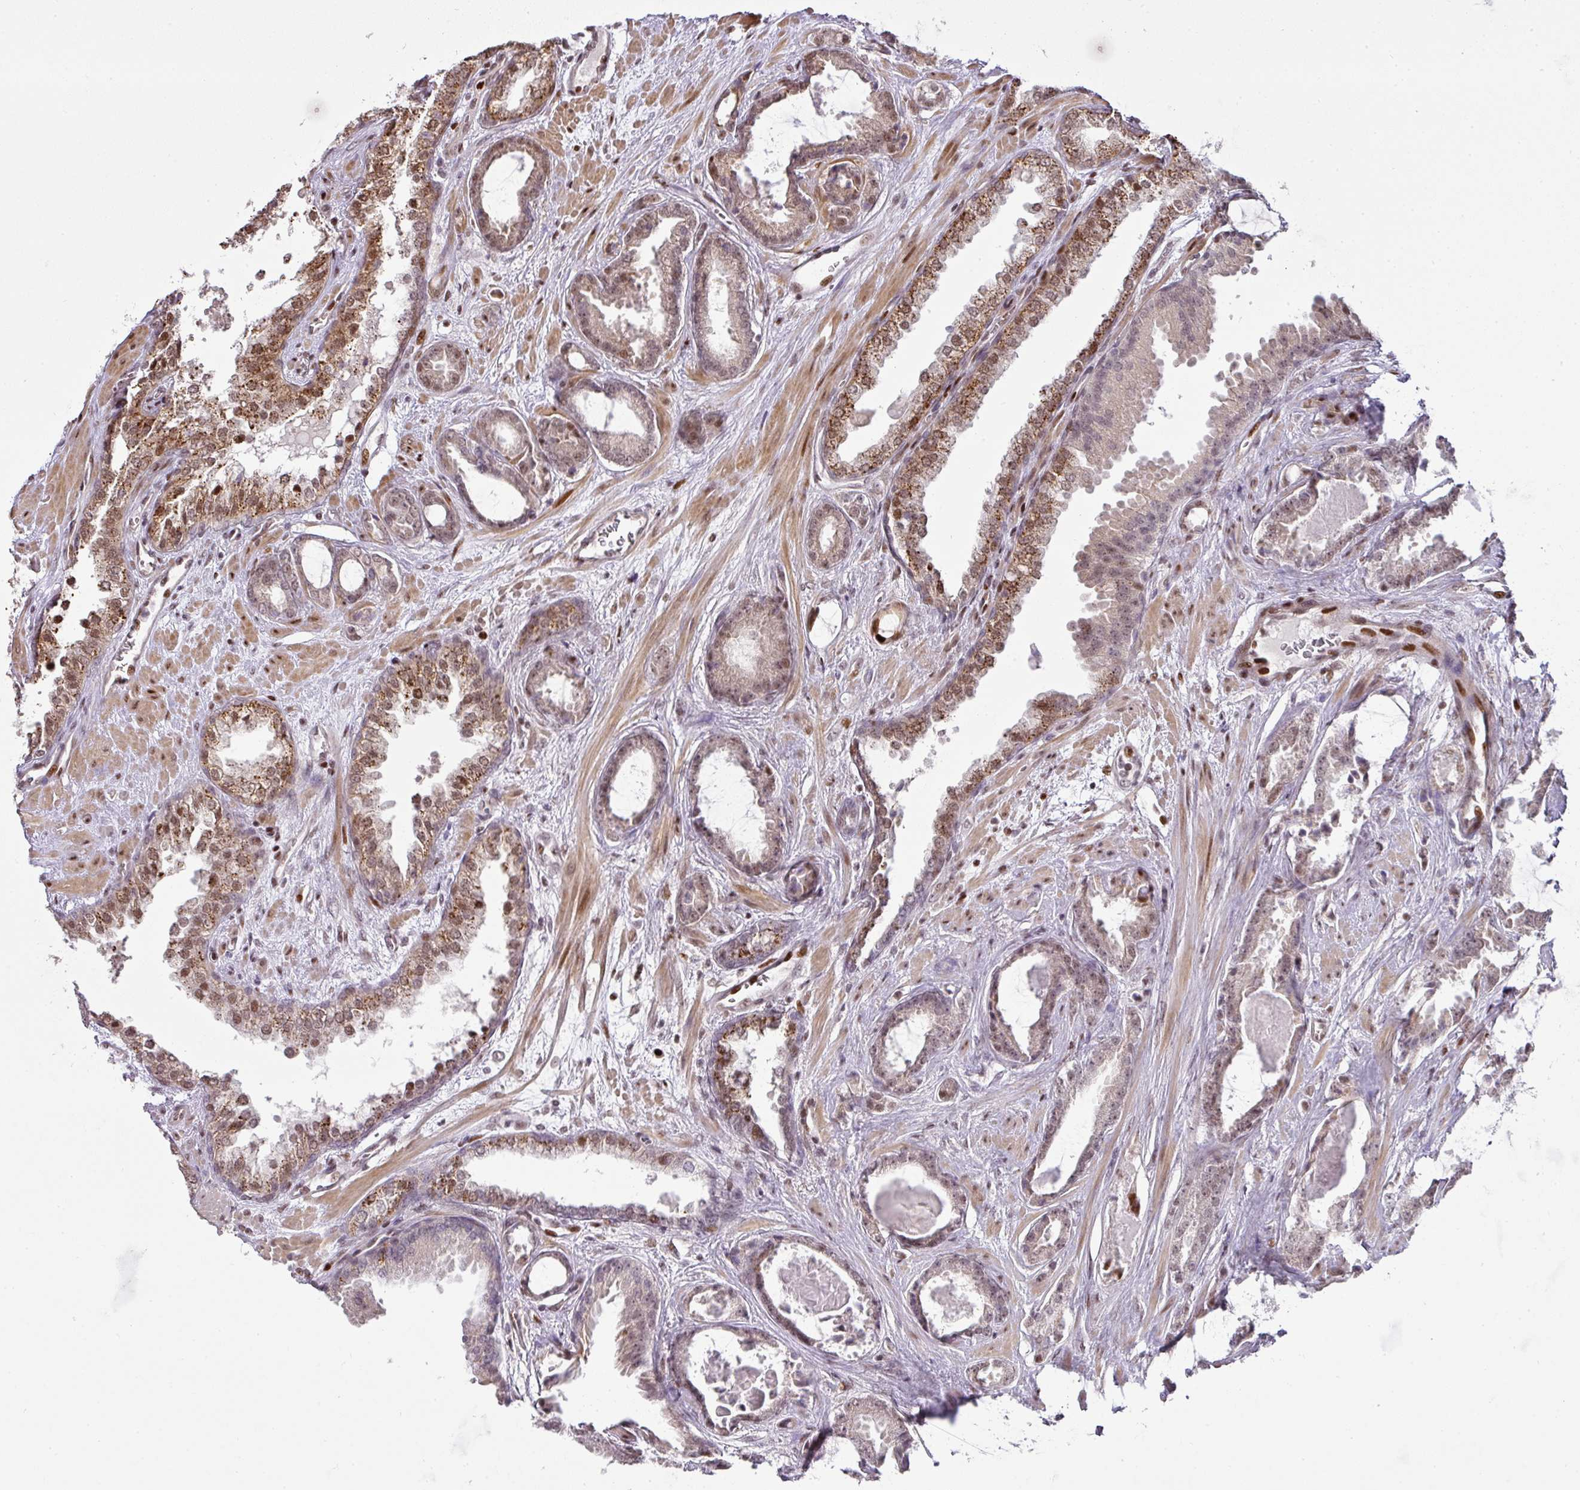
{"staining": {"intensity": "moderate", "quantity": "<25%", "location": "cytoplasmic/membranous,nuclear"}, "tissue": "prostate cancer", "cell_type": "Tumor cells", "image_type": "cancer", "snomed": [{"axis": "morphology", "description": "Adenocarcinoma, Low grade"}, {"axis": "topography", "description": "Prostate"}], "caption": "Tumor cells exhibit low levels of moderate cytoplasmic/membranous and nuclear expression in about <25% of cells in human prostate low-grade adenocarcinoma. The staining is performed using DAB (3,3'-diaminobenzidine) brown chromogen to label protein expression. The nuclei are counter-stained blue using hematoxylin.", "gene": "MYSM1", "patient": {"sex": "male", "age": 62}}